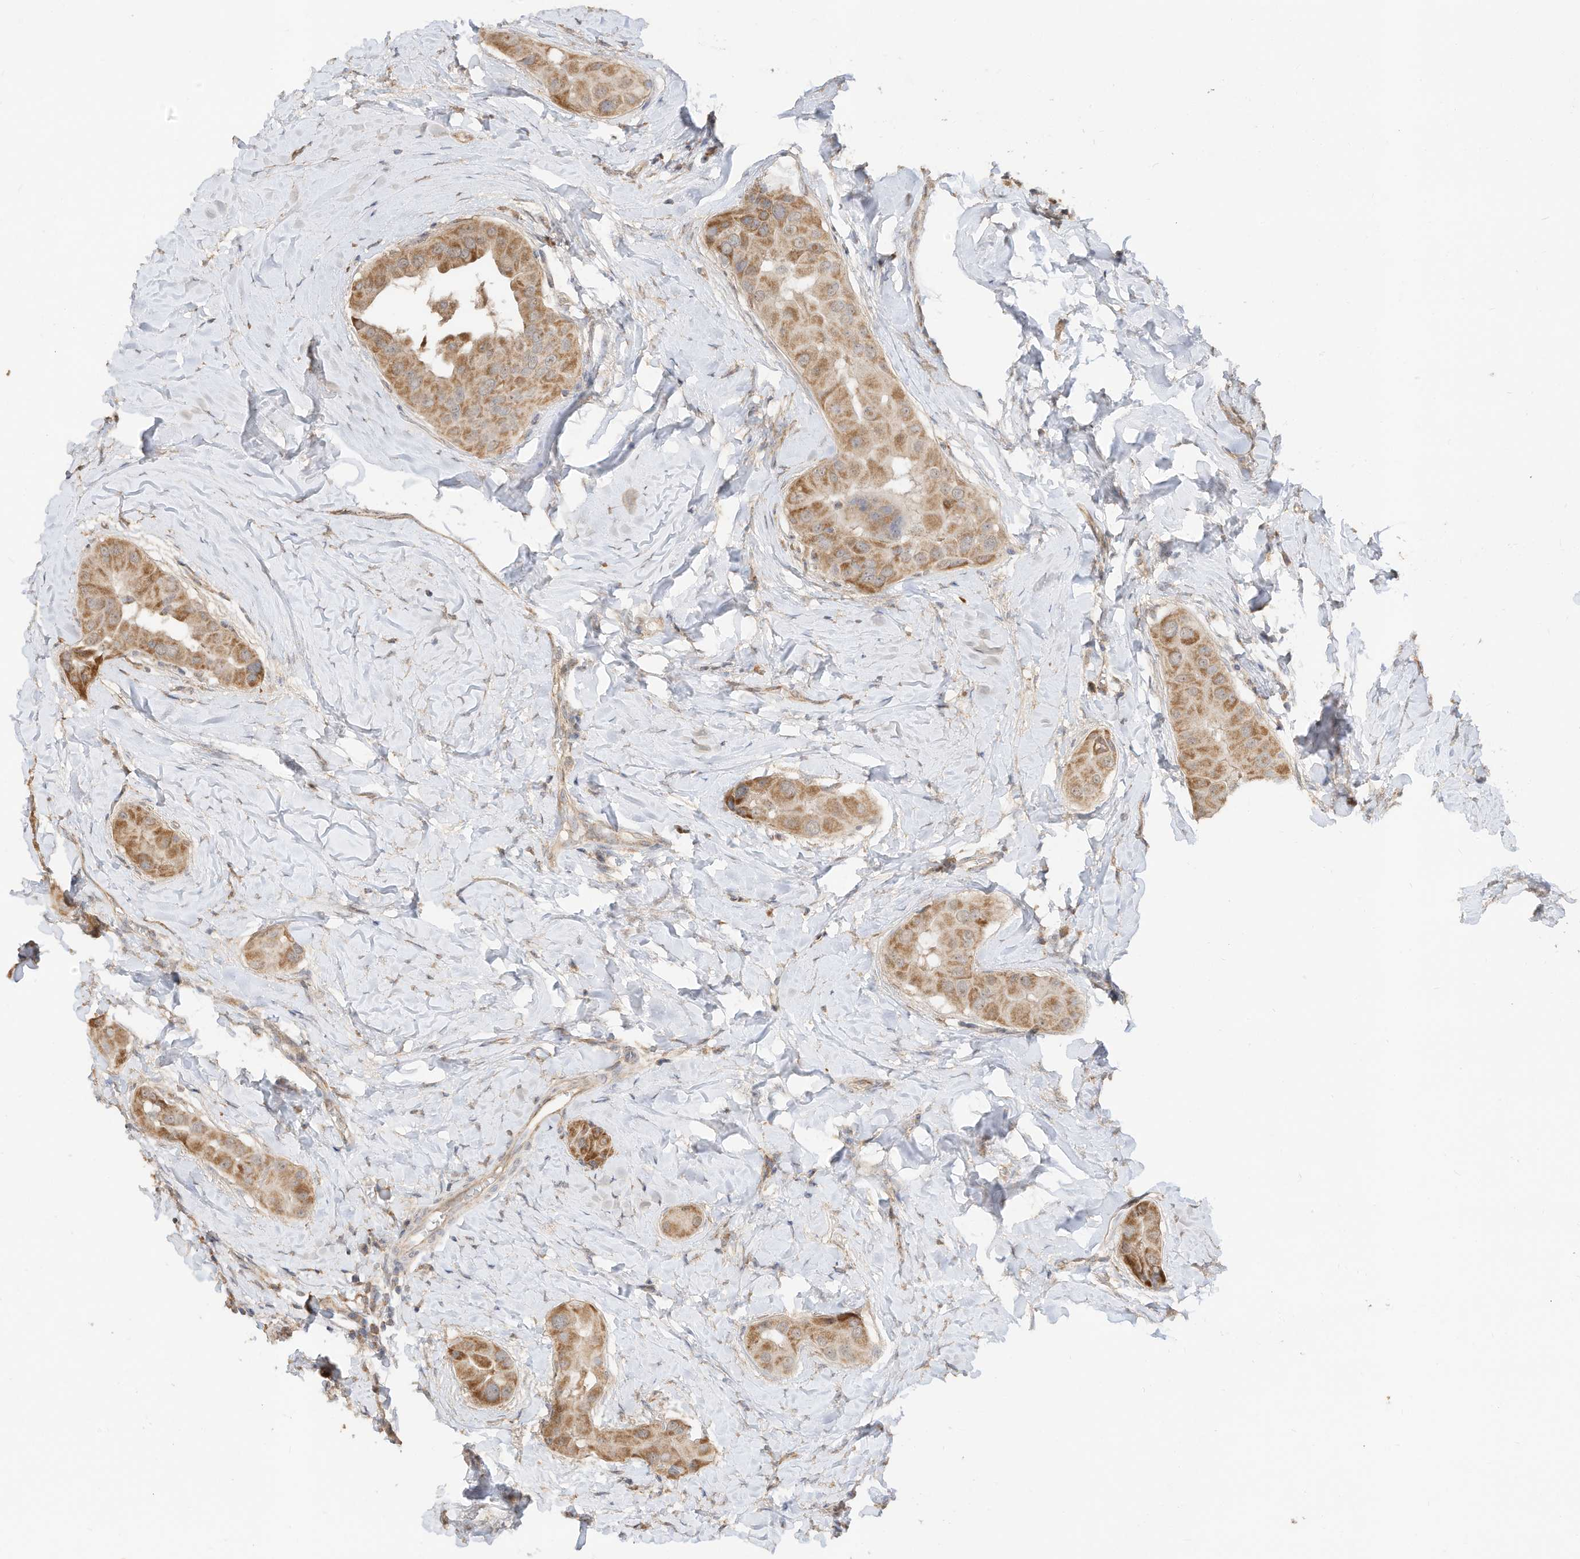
{"staining": {"intensity": "moderate", "quantity": ">75%", "location": "cytoplasmic/membranous"}, "tissue": "thyroid cancer", "cell_type": "Tumor cells", "image_type": "cancer", "snomed": [{"axis": "morphology", "description": "Papillary adenocarcinoma, NOS"}, {"axis": "topography", "description": "Thyroid gland"}], "caption": "IHC (DAB (3,3'-diaminobenzidine)) staining of human thyroid cancer (papillary adenocarcinoma) demonstrates moderate cytoplasmic/membranous protein staining in approximately >75% of tumor cells.", "gene": "CAGE1", "patient": {"sex": "male", "age": 33}}